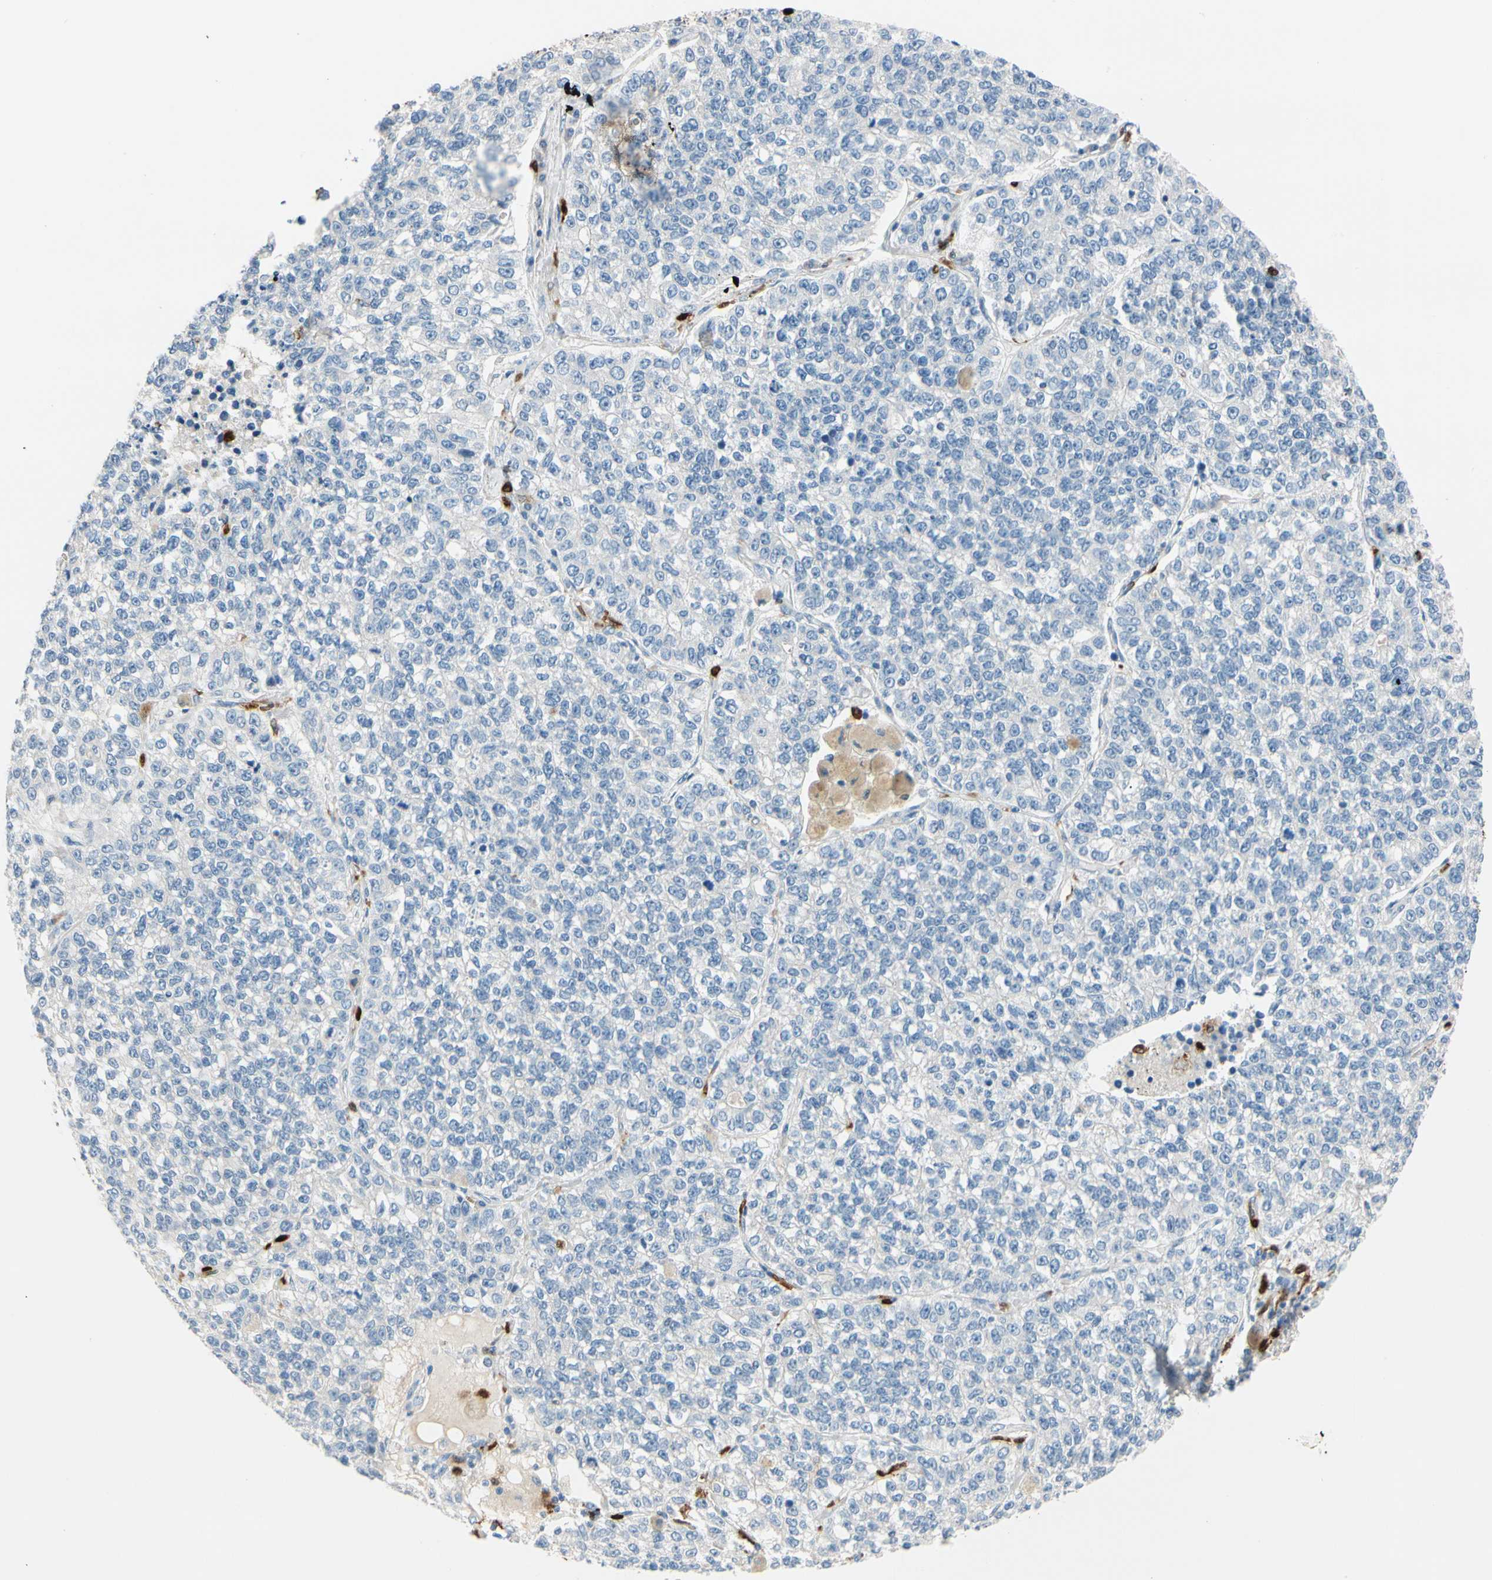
{"staining": {"intensity": "negative", "quantity": "none", "location": "none"}, "tissue": "lung cancer", "cell_type": "Tumor cells", "image_type": "cancer", "snomed": [{"axis": "morphology", "description": "Adenocarcinoma, NOS"}, {"axis": "topography", "description": "Lung"}], "caption": "Tumor cells are negative for brown protein staining in adenocarcinoma (lung). The staining is performed using DAB (3,3'-diaminobenzidine) brown chromogen with nuclei counter-stained in using hematoxylin.", "gene": "TRAF5", "patient": {"sex": "male", "age": 49}}